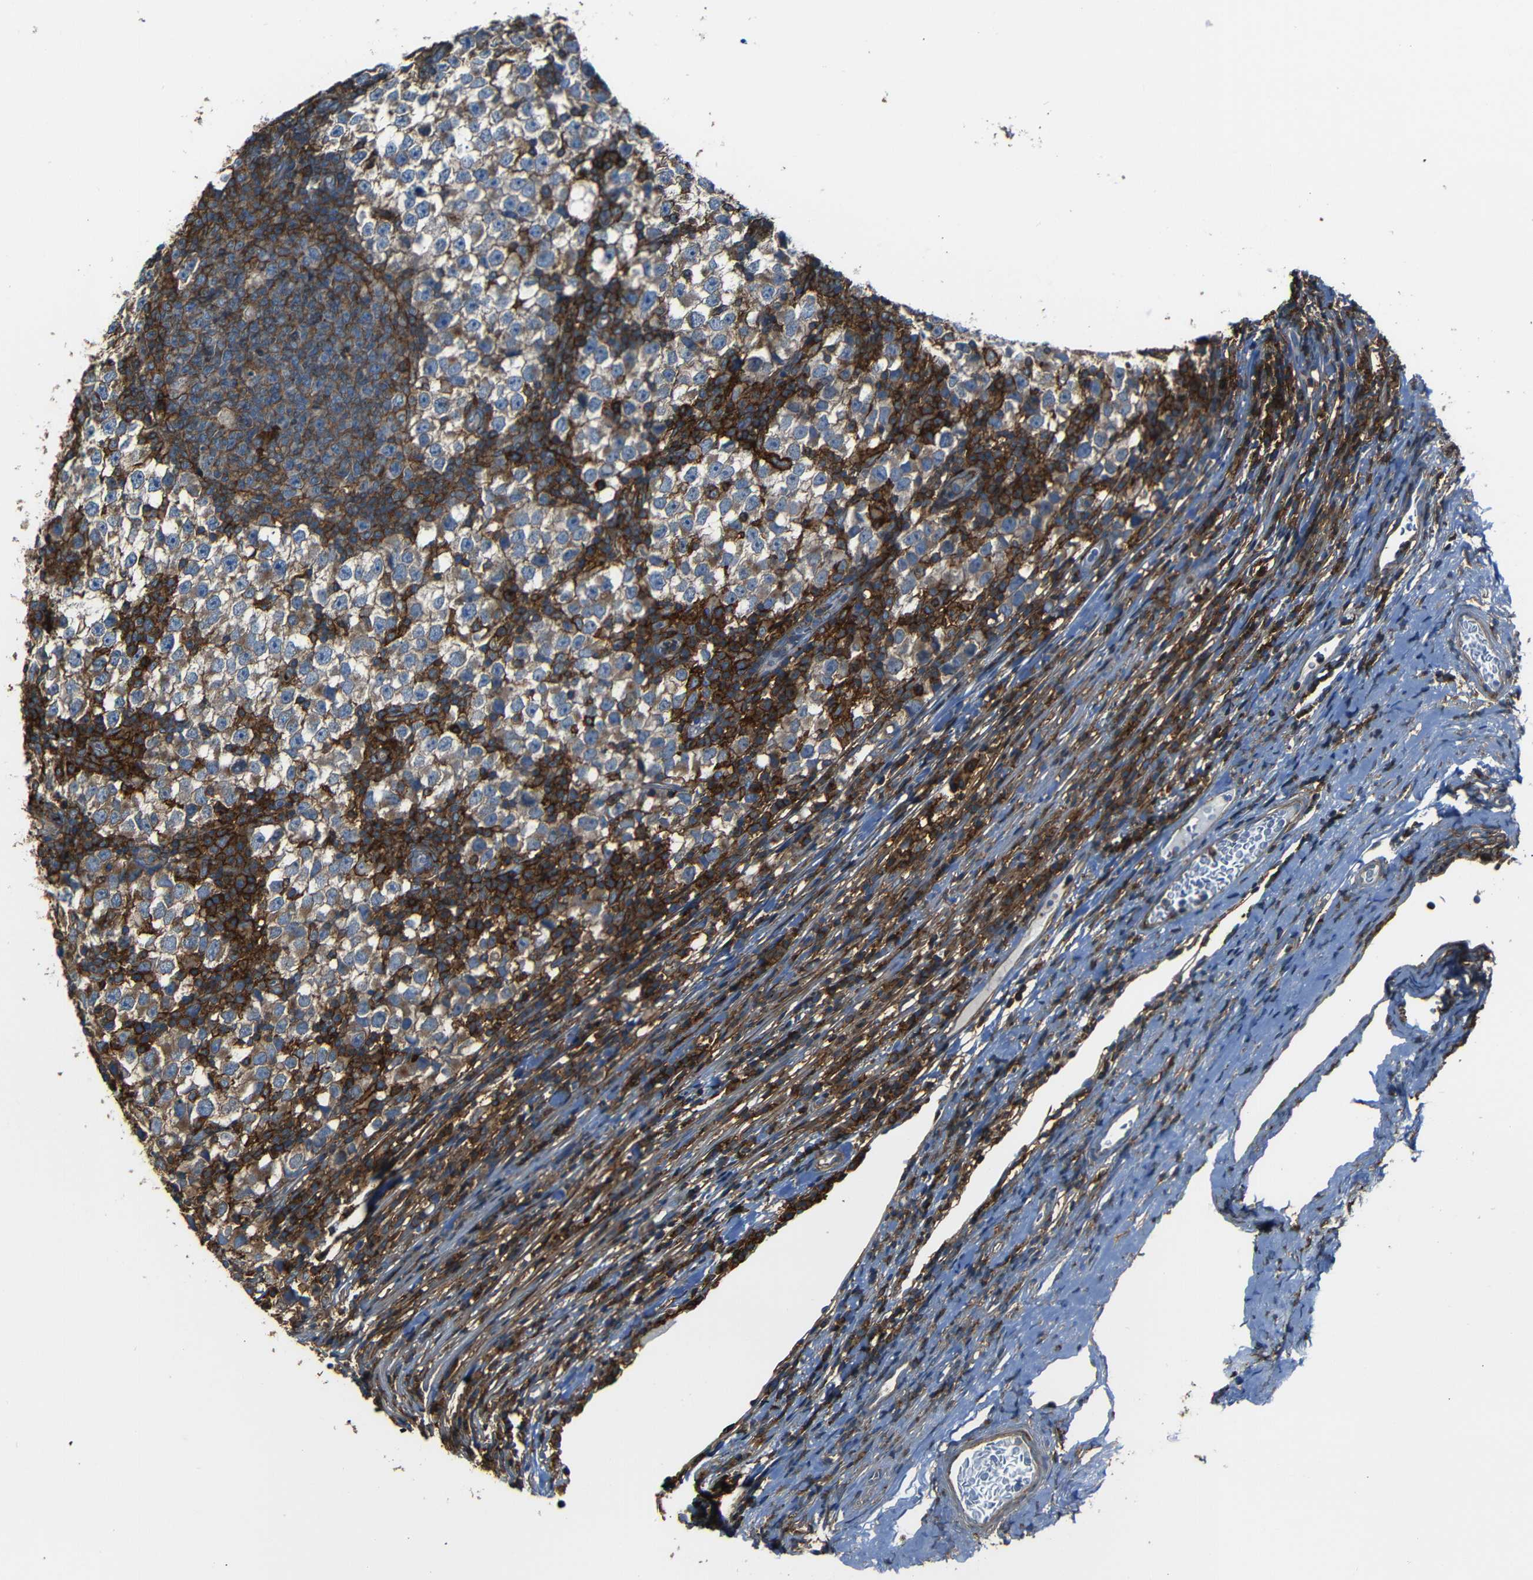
{"staining": {"intensity": "weak", "quantity": "<25%", "location": "cytoplasmic/membranous"}, "tissue": "testis cancer", "cell_type": "Tumor cells", "image_type": "cancer", "snomed": [{"axis": "morphology", "description": "Seminoma, NOS"}, {"axis": "topography", "description": "Testis"}], "caption": "Immunohistochemistry (IHC) image of neoplastic tissue: testis seminoma stained with DAB (3,3'-diaminobenzidine) displays no significant protein staining in tumor cells.", "gene": "ADGRE5", "patient": {"sex": "male", "age": 65}}